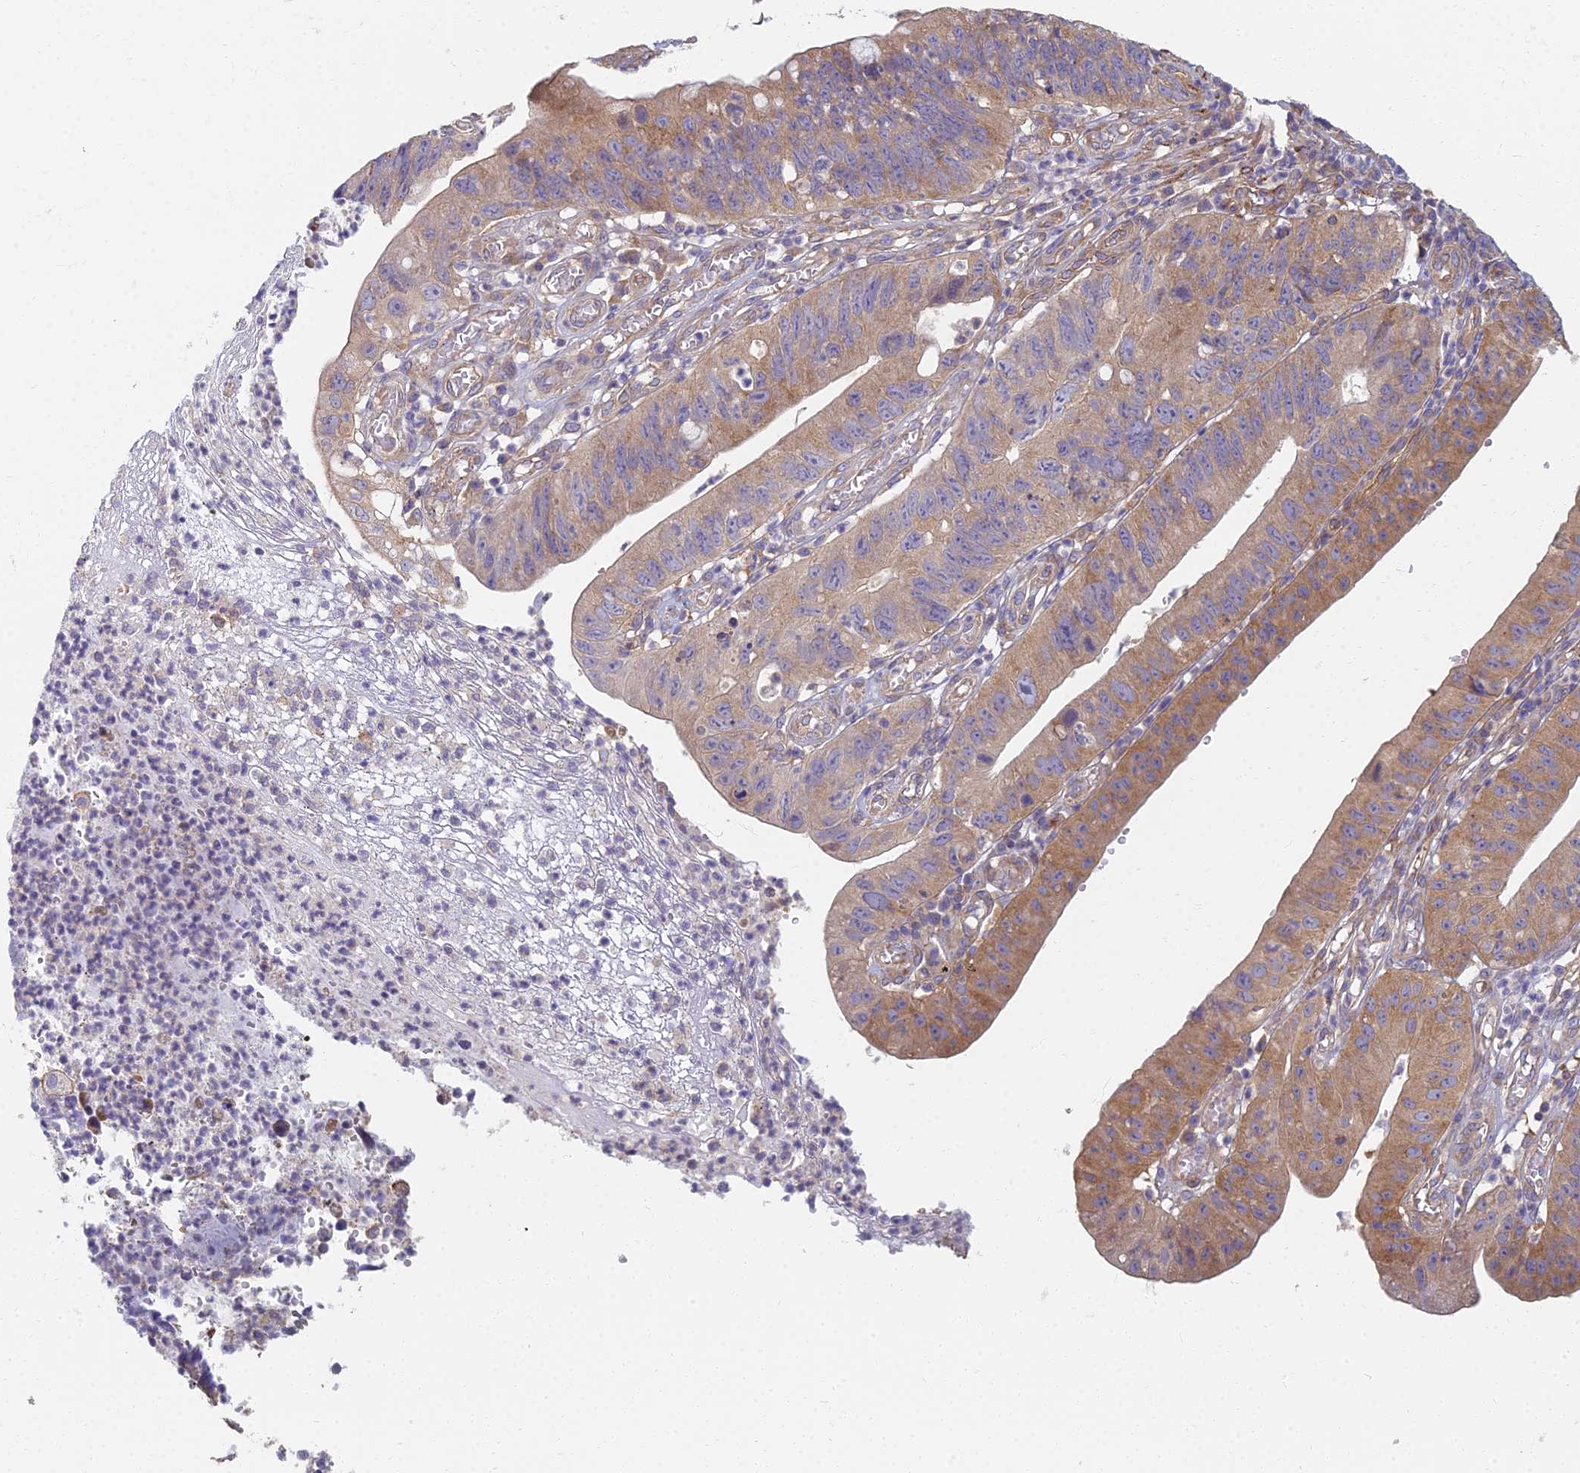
{"staining": {"intensity": "moderate", "quantity": ">75%", "location": "cytoplasmic/membranous"}, "tissue": "stomach cancer", "cell_type": "Tumor cells", "image_type": "cancer", "snomed": [{"axis": "morphology", "description": "Adenocarcinoma, NOS"}, {"axis": "topography", "description": "Stomach"}], "caption": "This is a micrograph of IHC staining of stomach adenocarcinoma, which shows moderate expression in the cytoplasmic/membranous of tumor cells.", "gene": "RBSN", "patient": {"sex": "male", "age": 59}}